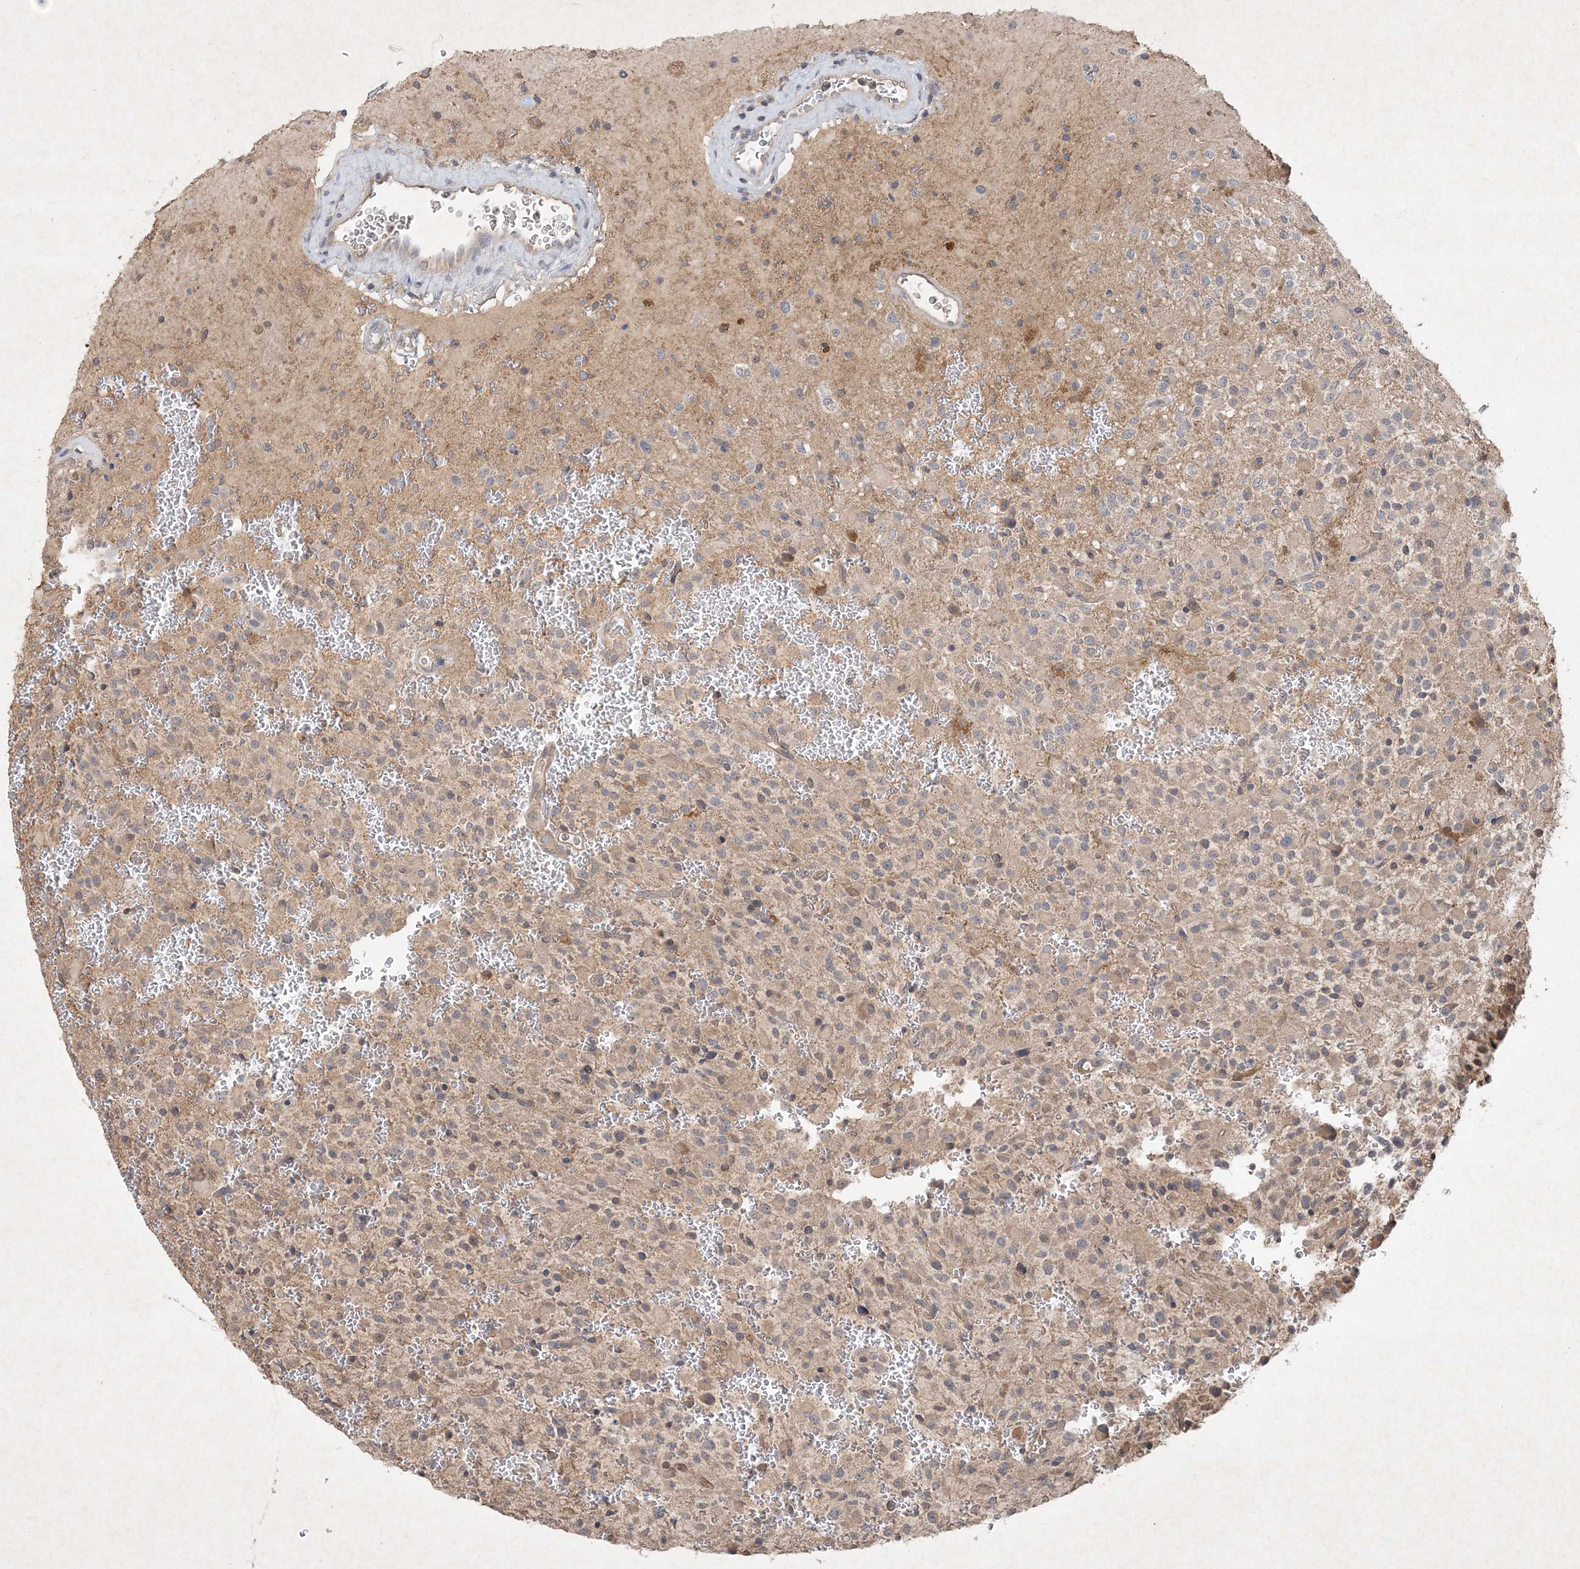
{"staining": {"intensity": "weak", "quantity": "<25%", "location": "cytoplasmic/membranous"}, "tissue": "glioma", "cell_type": "Tumor cells", "image_type": "cancer", "snomed": [{"axis": "morphology", "description": "Glioma, malignant, High grade"}, {"axis": "topography", "description": "Brain"}], "caption": "A photomicrograph of human high-grade glioma (malignant) is negative for staining in tumor cells.", "gene": "AKR7A2", "patient": {"sex": "male", "age": 34}}